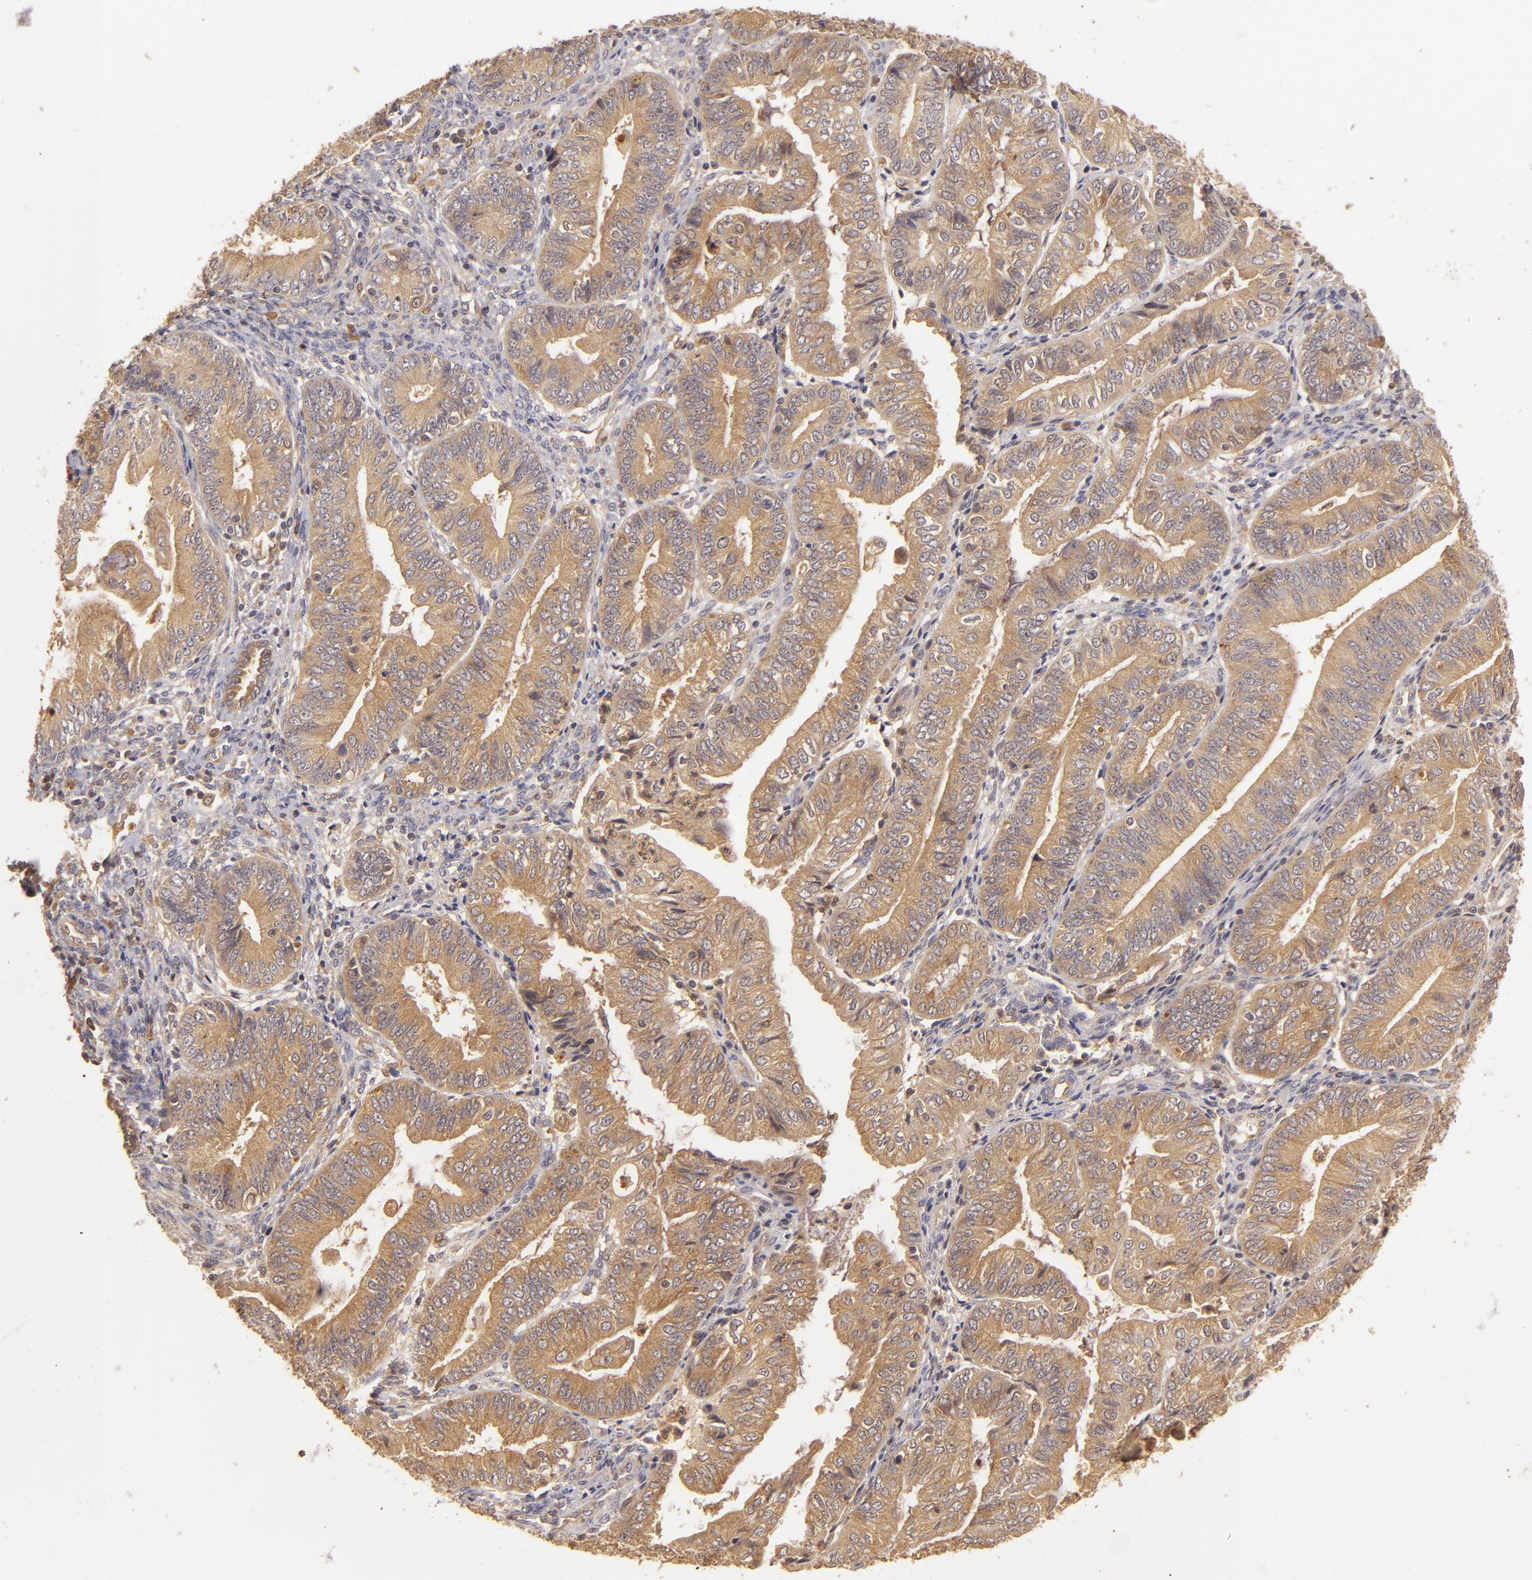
{"staining": {"intensity": "strong", "quantity": ">75%", "location": "cytoplasmic/membranous"}, "tissue": "endometrial cancer", "cell_type": "Tumor cells", "image_type": "cancer", "snomed": [{"axis": "morphology", "description": "Adenocarcinoma, NOS"}, {"axis": "topography", "description": "Endometrium"}], "caption": "Protein expression analysis of endometrial cancer shows strong cytoplasmic/membranous positivity in about >75% of tumor cells. (Brightfield microscopy of DAB IHC at high magnification).", "gene": "PRKCD", "patient": {"sex": "female", "age": 55}}